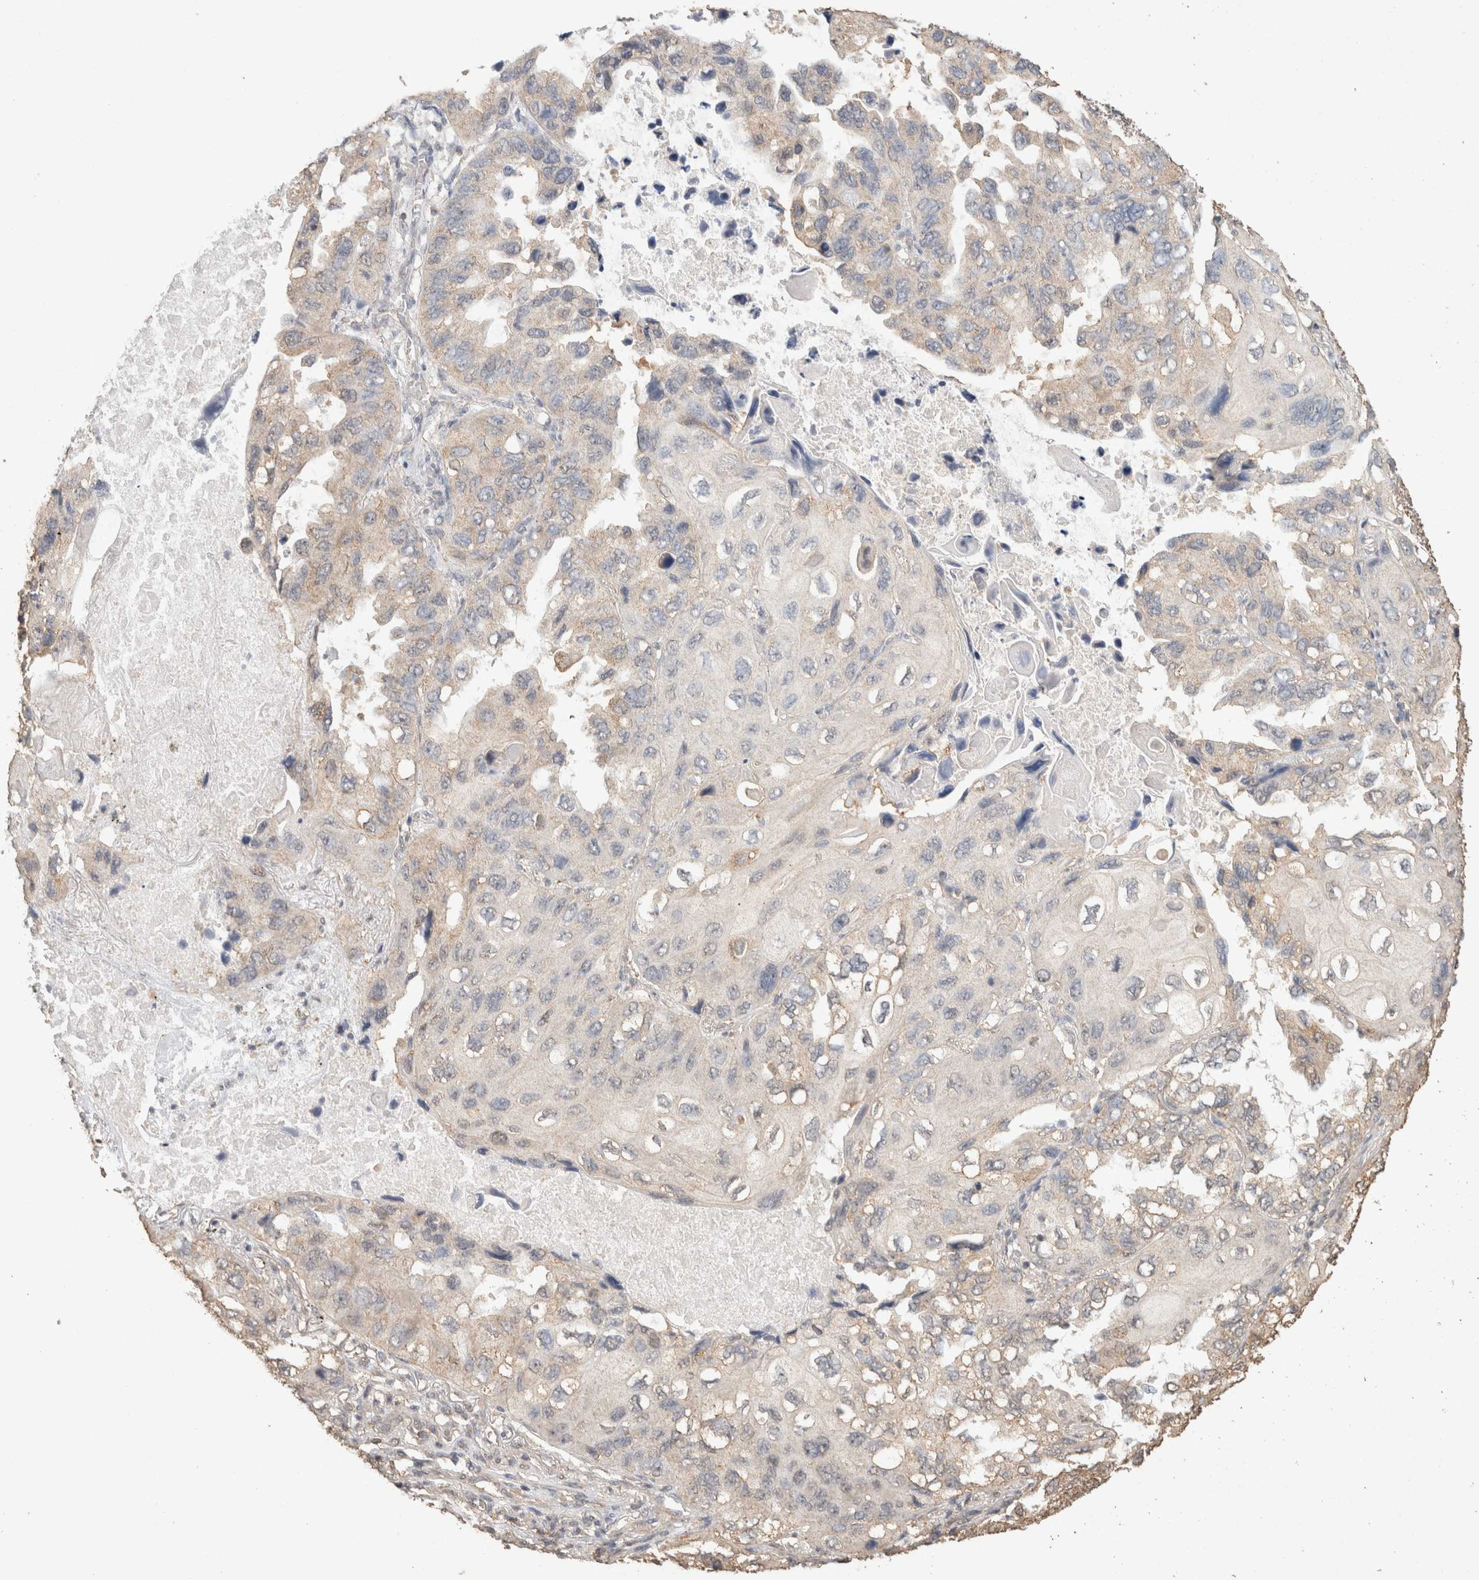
{"staining": {"intensity": "weak", "quantity": "<25%", "location": "cytoplasmic/membranous"}, "tissue": "lung cancer", "cell_type": "Tumor cells", "image_type": "cancer", "snomed": [{"axis": "morphology", "description": "Squamous cell carcinoma, NOS"}, {"axis": "topography", "description": "Lung"}], "caption": "Histopathology image shows no protein expression in tumor cells of lung cancer tissue.", "gene": "CX3CL1", "patient": {"sex": "female", "age": 73}}